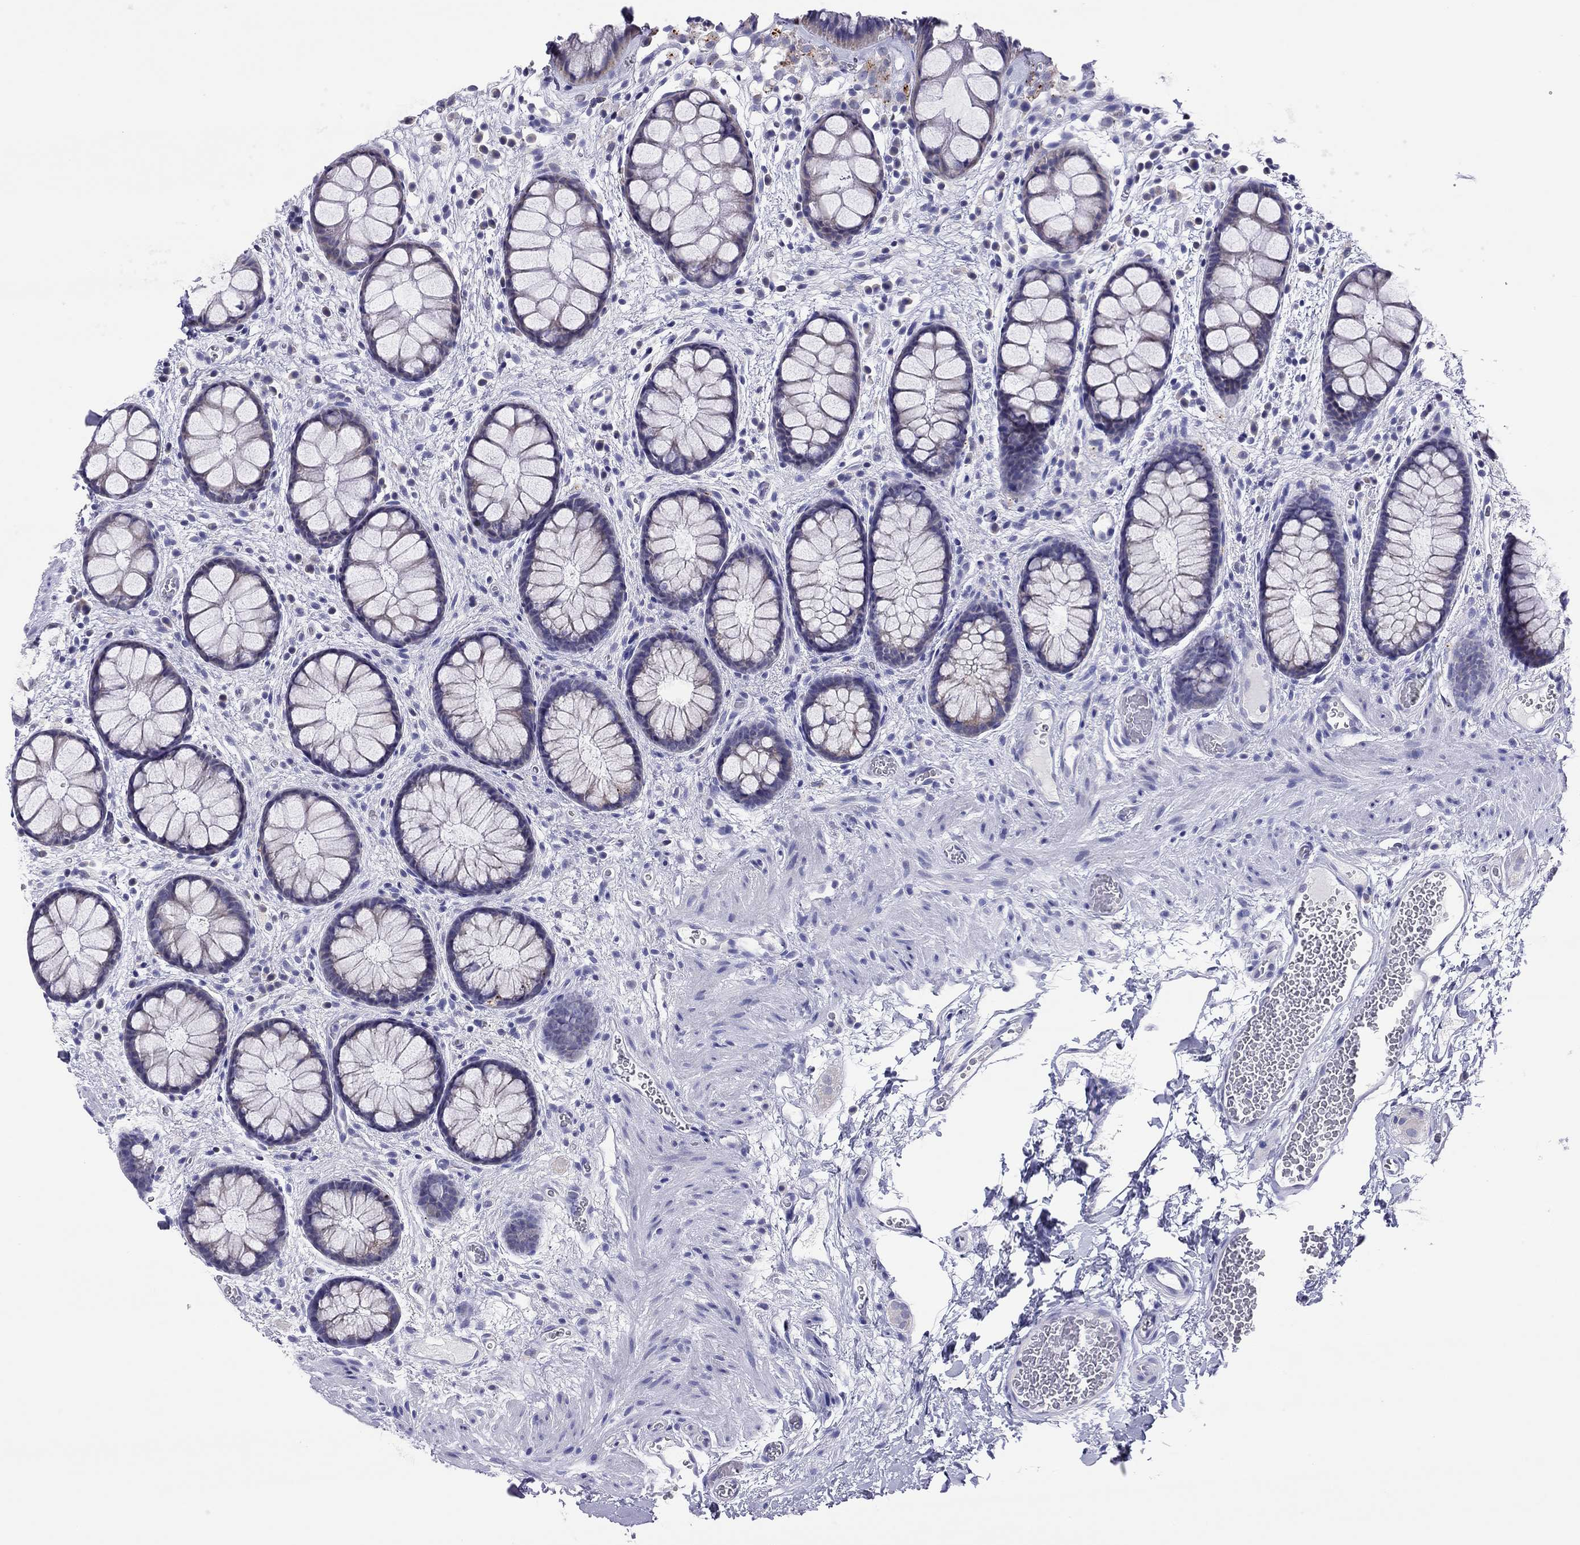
{"staining": {"intensity": "negative", "quantity": "none", "location": "none"}, "tissue": "rectum", "cell_type": "Glandular cells", "image_type": "normal", "snomed": [{"axis": "morphology", "description": "Normal tissue, NOS"}, {"axis": "topography", "description": "Rectum"}], "caption": "An immunohistochemistry photomicrograph of normal rectum is shown. There is no staining in glandular cells of rectum. The staining was performed using DAB (3,3'-diaminobenzidine) to visualize the protein expression in brown, while the nuclei were stained in blue with hematoxylin (Magnification: 20x).", "gene": "COL9A1", "patient": {"sex": "female", "age": 62}}